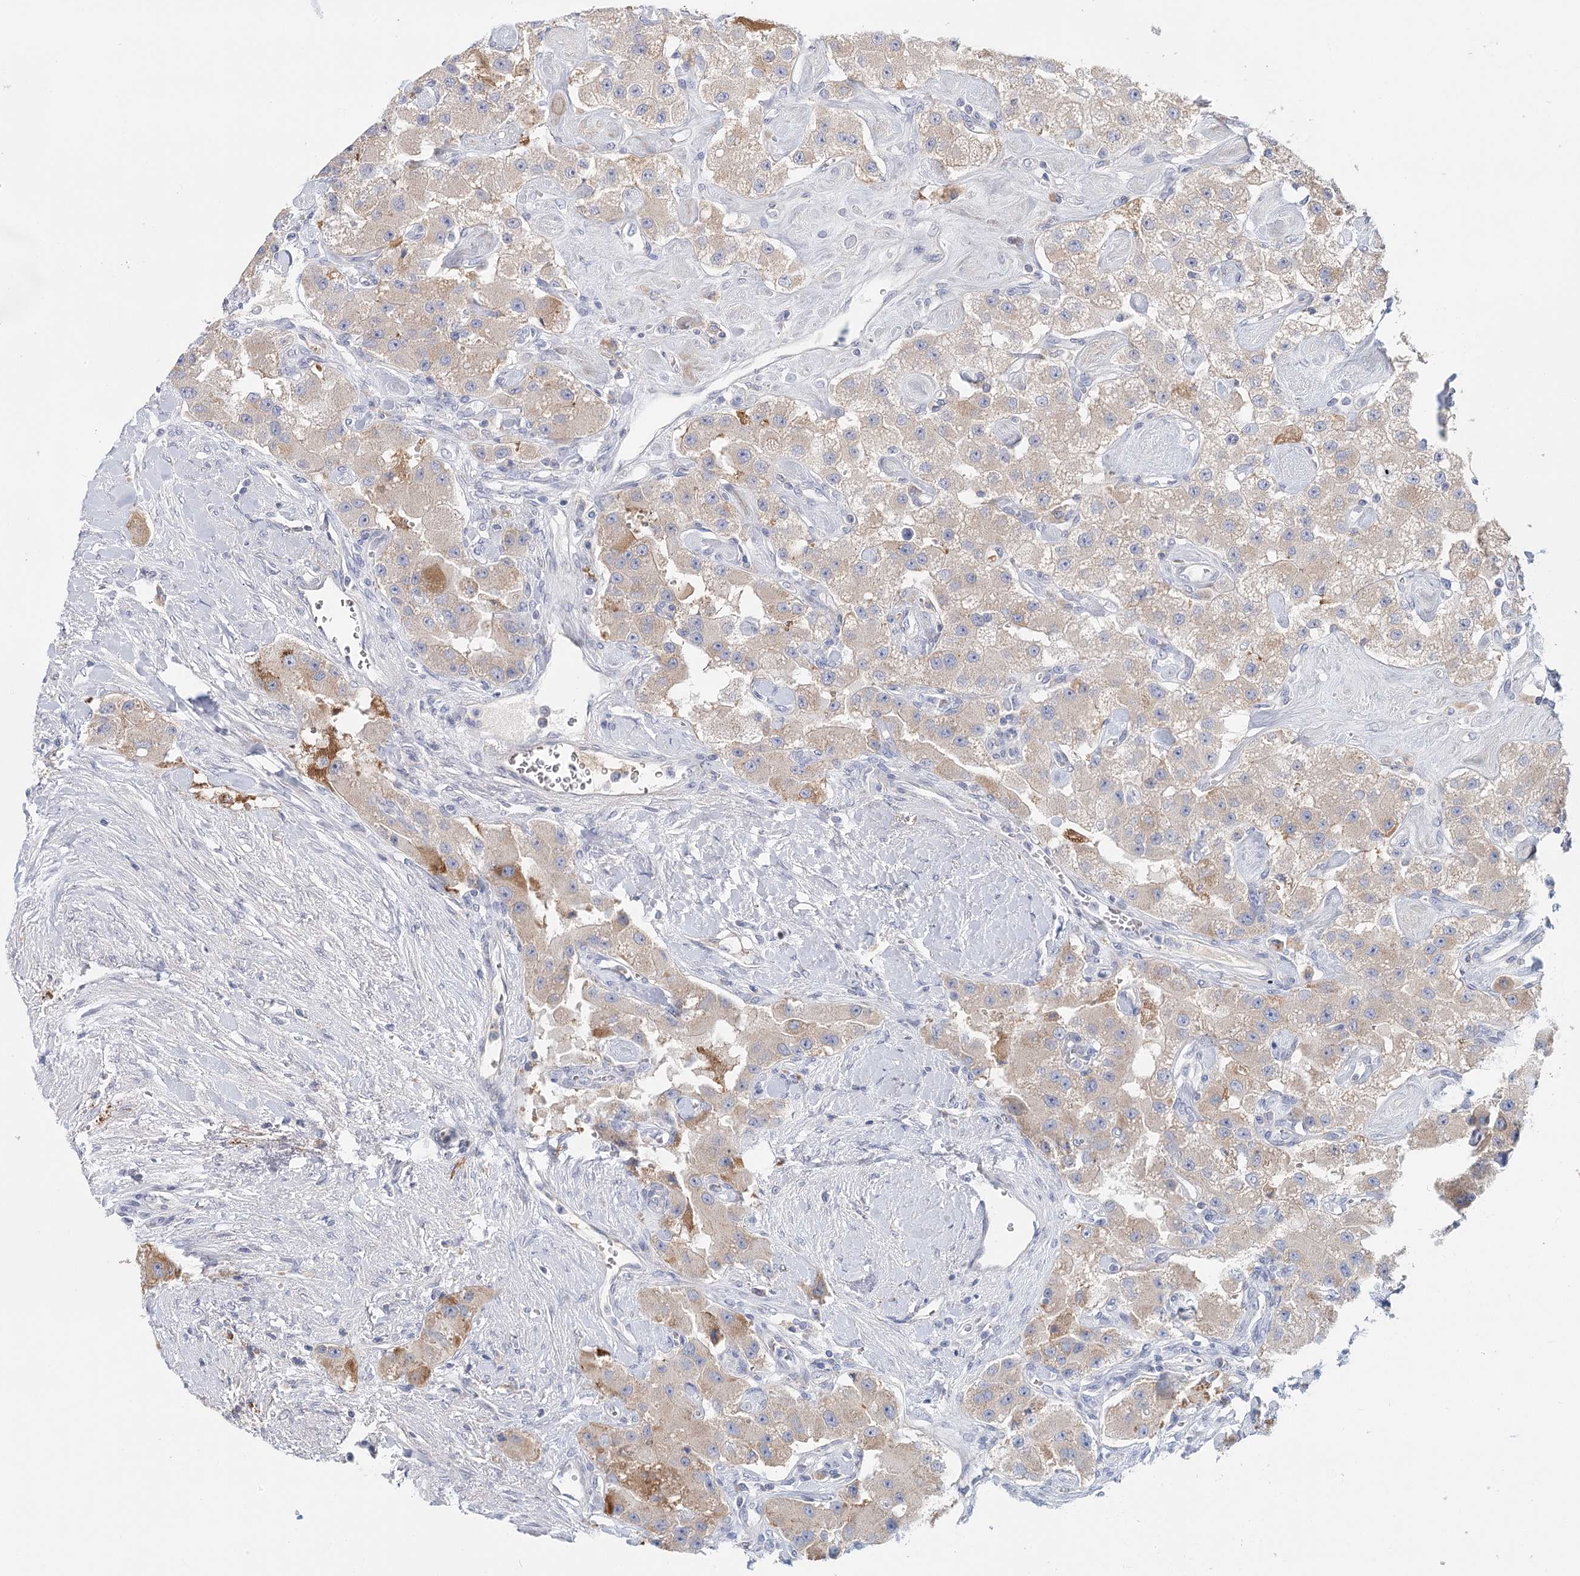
{"staining": {"intensity": "weak", "quantity": ">75%", "location": "cytoplasmic/membranous"}, "tissue": "carcinoid", "cell_type": "Tumor cells", "image_type": "cancer", "snomed": [{"axis": "morphology", "description": "Carcinoid, malignant, NOS"}, {"axis": "topography", "description": "Pancreas"}], "caption": "Immunohistochemical staining of human malignant carcinoid reveals low levels of weak cytoplasmic/membranous staining in approximately >75% of tumor cells.", "gene": "ARHGAP44", "patient": {"sex": "male", "age": 41}}